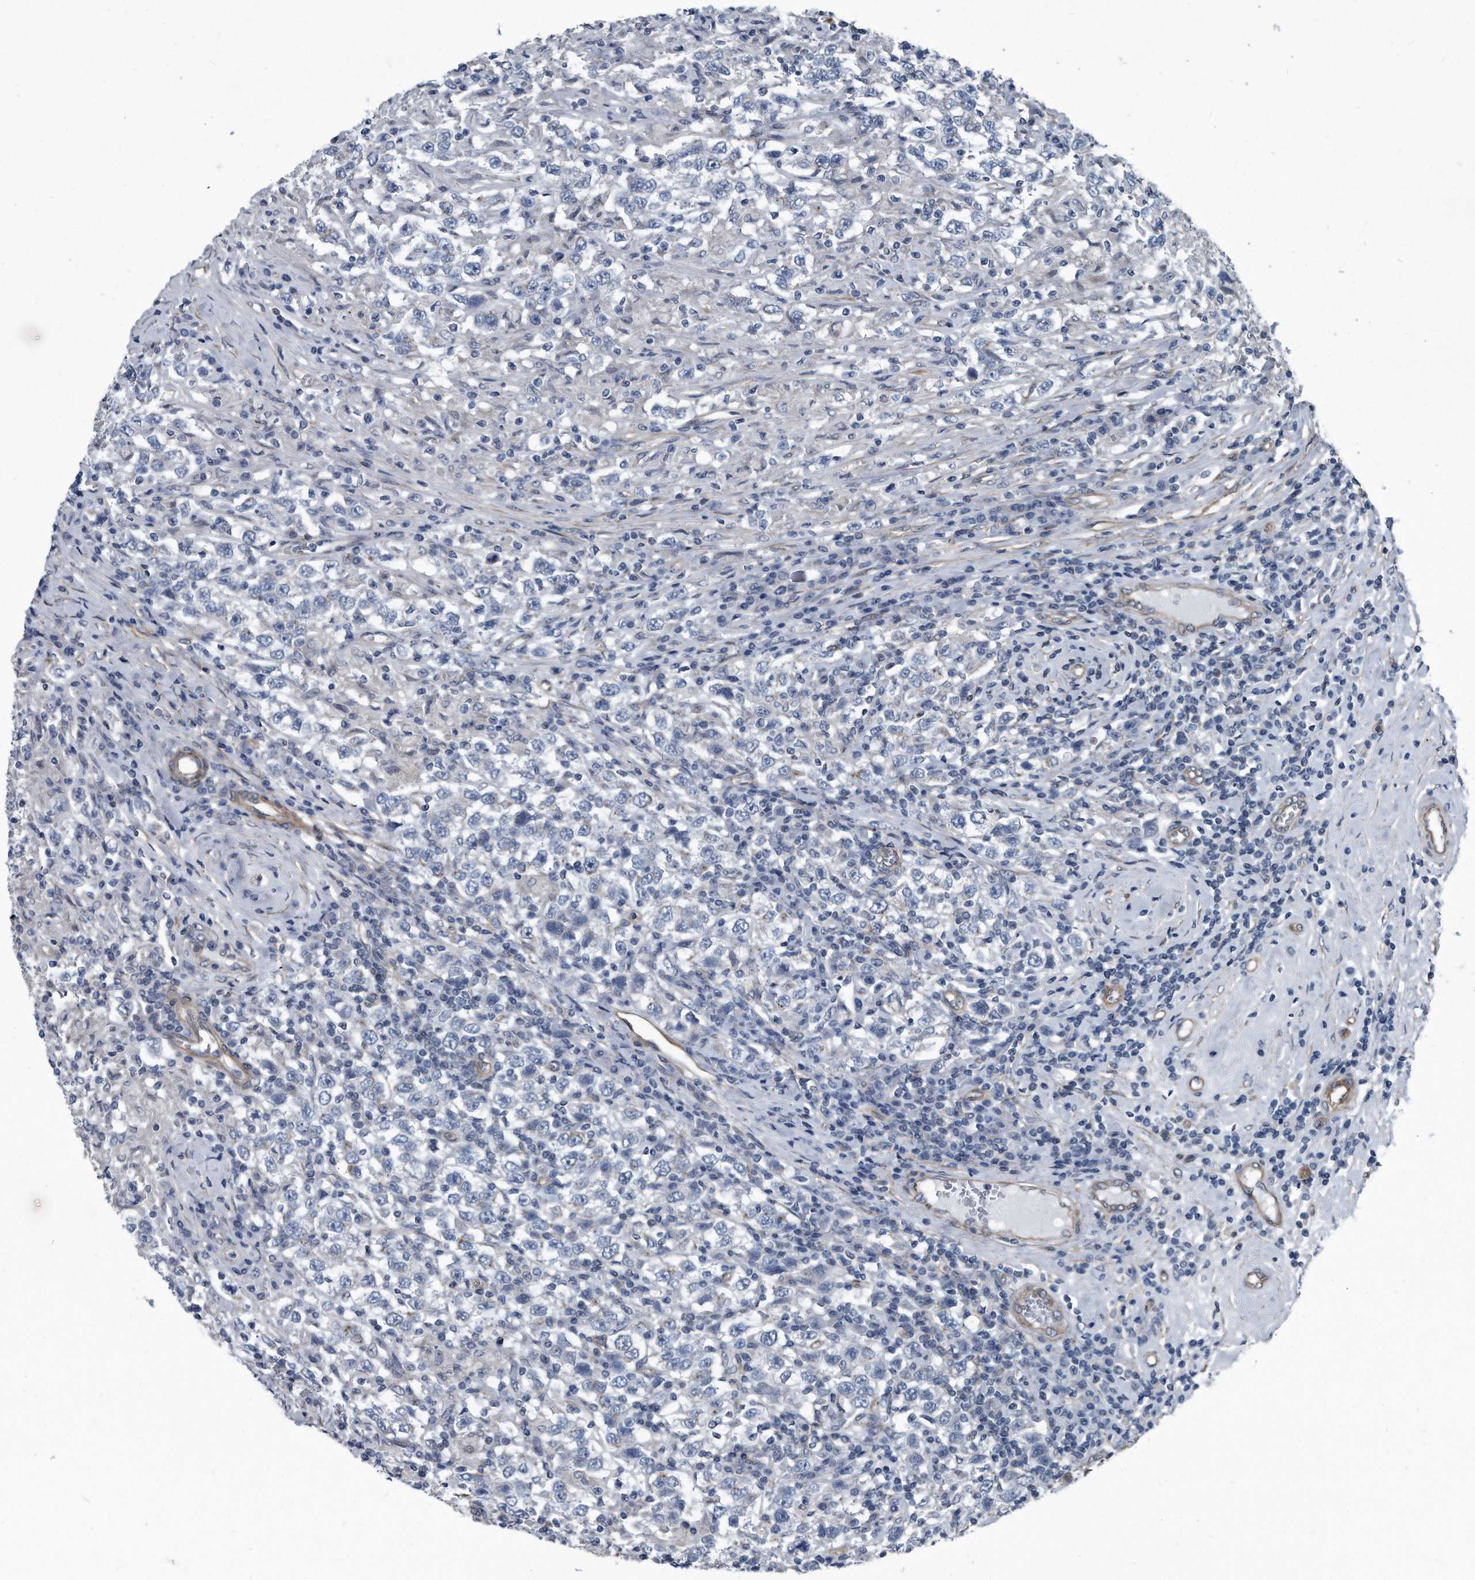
{"staining": {"intensity": "negative", "quantity": "none", "location": "none"}, "tissue": "testis cancer", "cell_type": "Tumor cells", "image_type": "cancer", "snomed": [{"axis": "morphology", "description": "Seminoma, NOS"}, {"axis": "topography", "description": "Testis"}], "caption": "There is no significant positivity in tumor cells of testis seminoma.", "gene": "PLEC", "patient": {"sex": "male", "age": 41}}